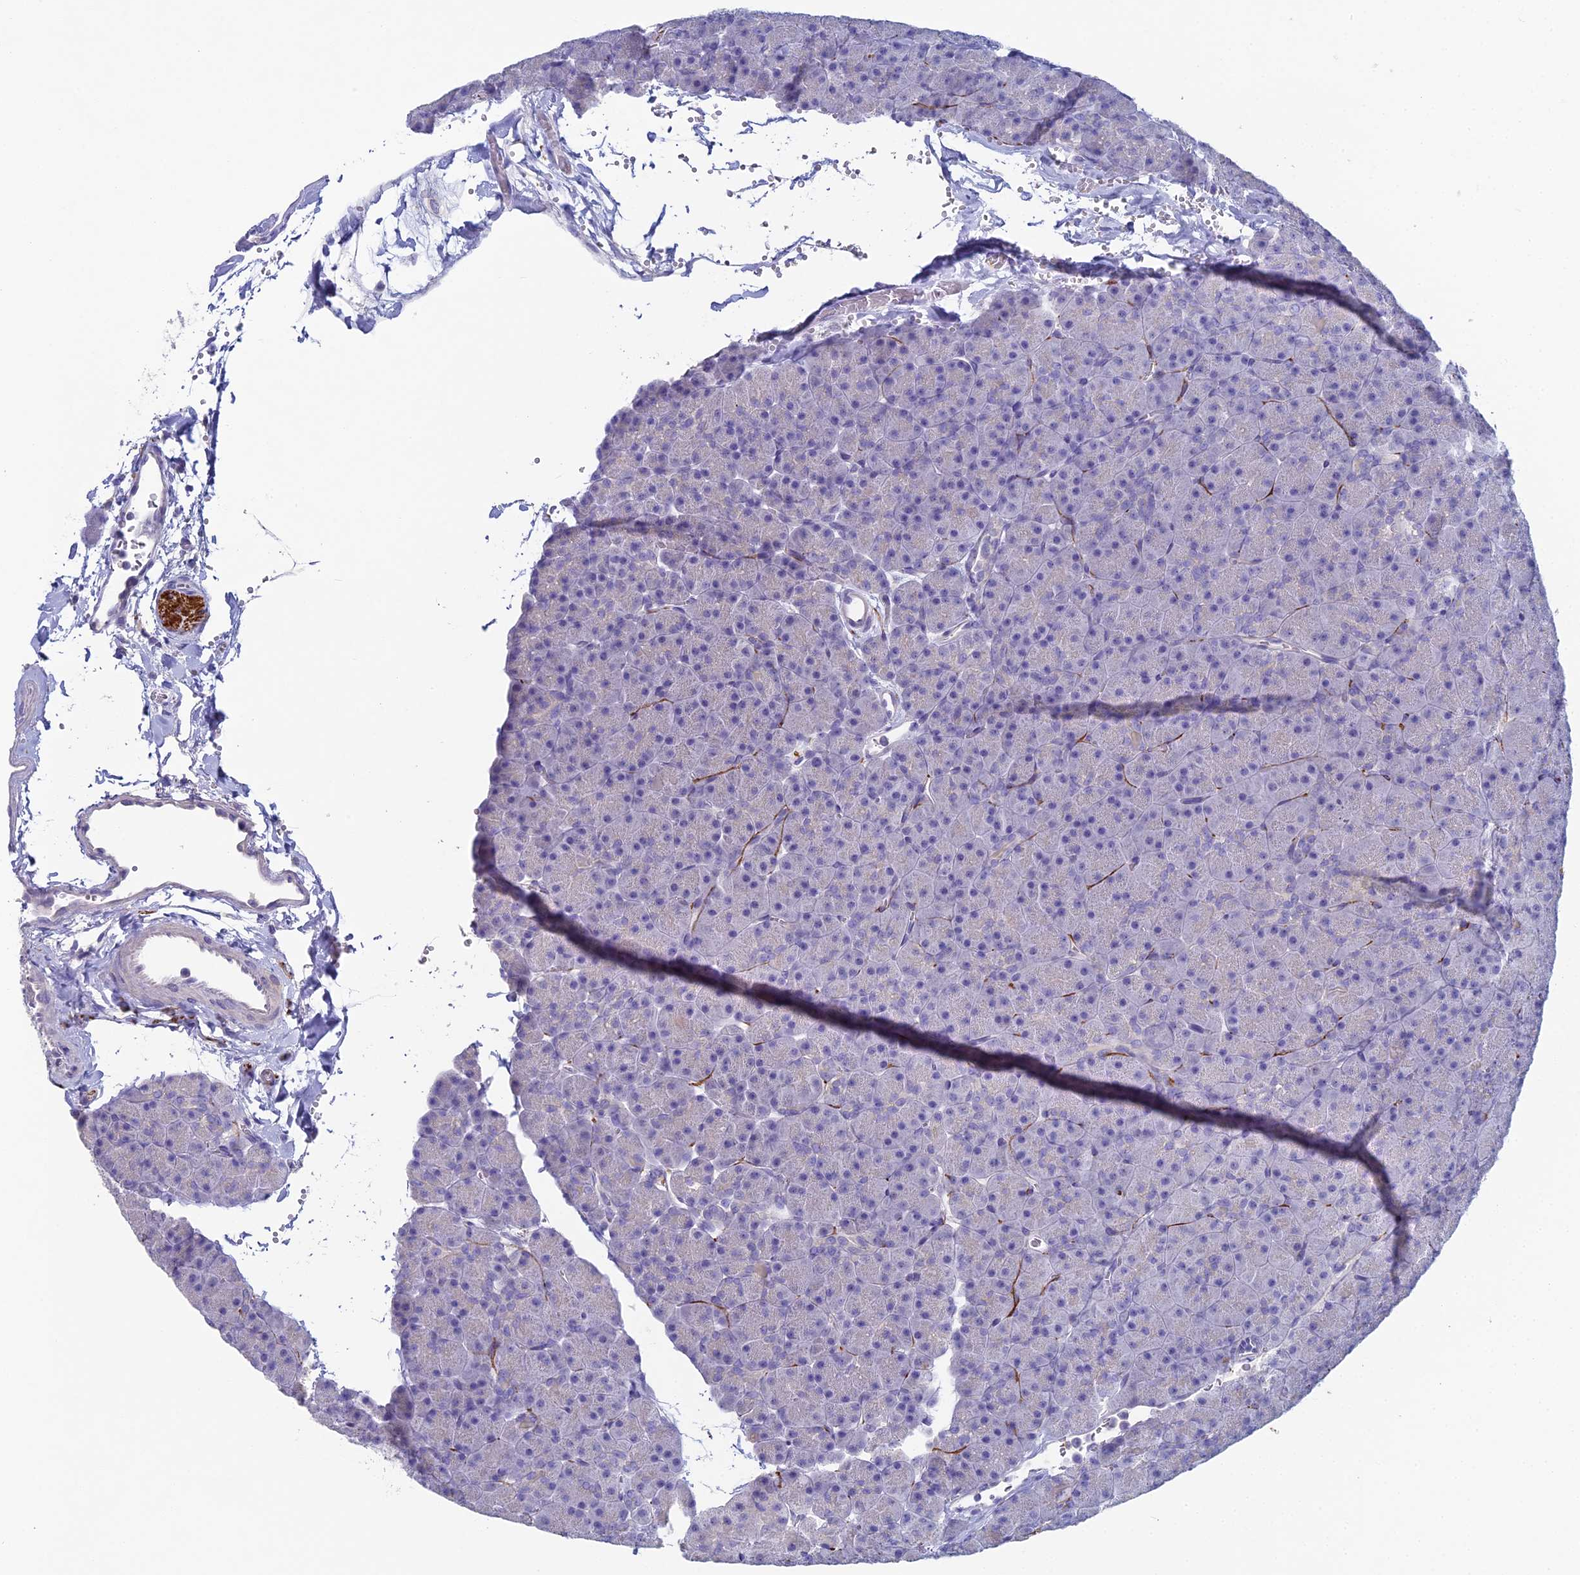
{"staining": {"intensity": "strong", "quantity": "<25%", "location": "cytoplasmic/membranous"}, "tissue": "pancreas", "cell_type": "Exocrine glandular cells", "image_type": "normal", "snomed": [{"axis": "morphology", "description": "Normal tissue, NOS"}, {"axis": "topography", "description": "Pancreas"}], "caption": "Exocrine glandular cells reveal medium levels of strong cytoplasmic/membranous expression in approximately <25% of cells in benign human pancreas. (Brightfield microscopy of DAB IHC at high magnification).", "gene": "NCAM1", "patient": {"sex": "male", "age": 36}}